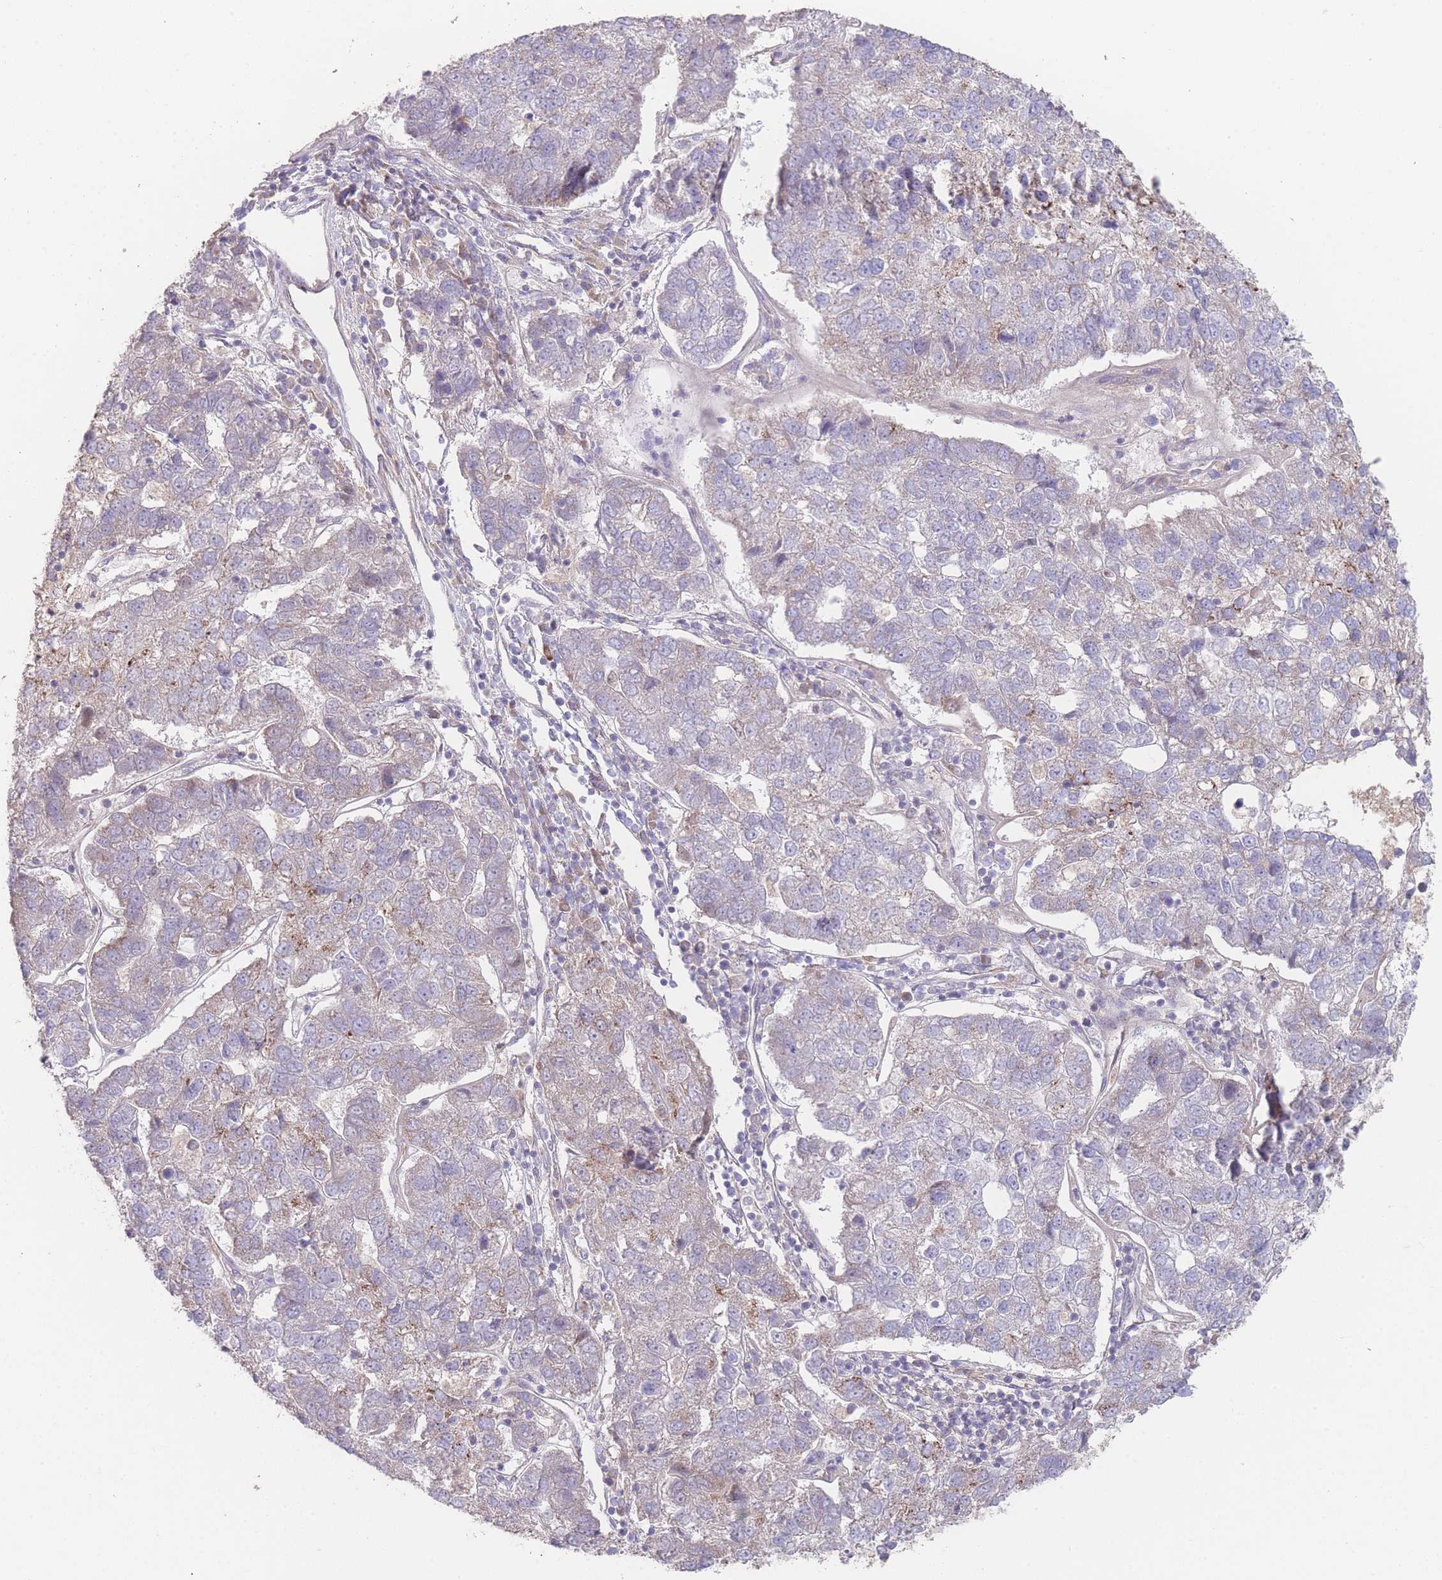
{"staining": {"intensity": "weak", "quantity": "<25%", "location": "cytoplasmic/membranous"}, "tissue": "pancreatic cancer", "cell_type": "Tumor cells", "image_type": "cancer", "snomed": [{"axis": "morphology", "description": "Adenocarcinoma, NOS"}, {"axis": "topography", "description": "Pancreas"}], "caption": "The histopathology image shows no staining of tumor cells in pancreatic cancer (adenocarcinoma).", "gene": "PXMP4", "patient": {"sex": "female", "age": 61}}